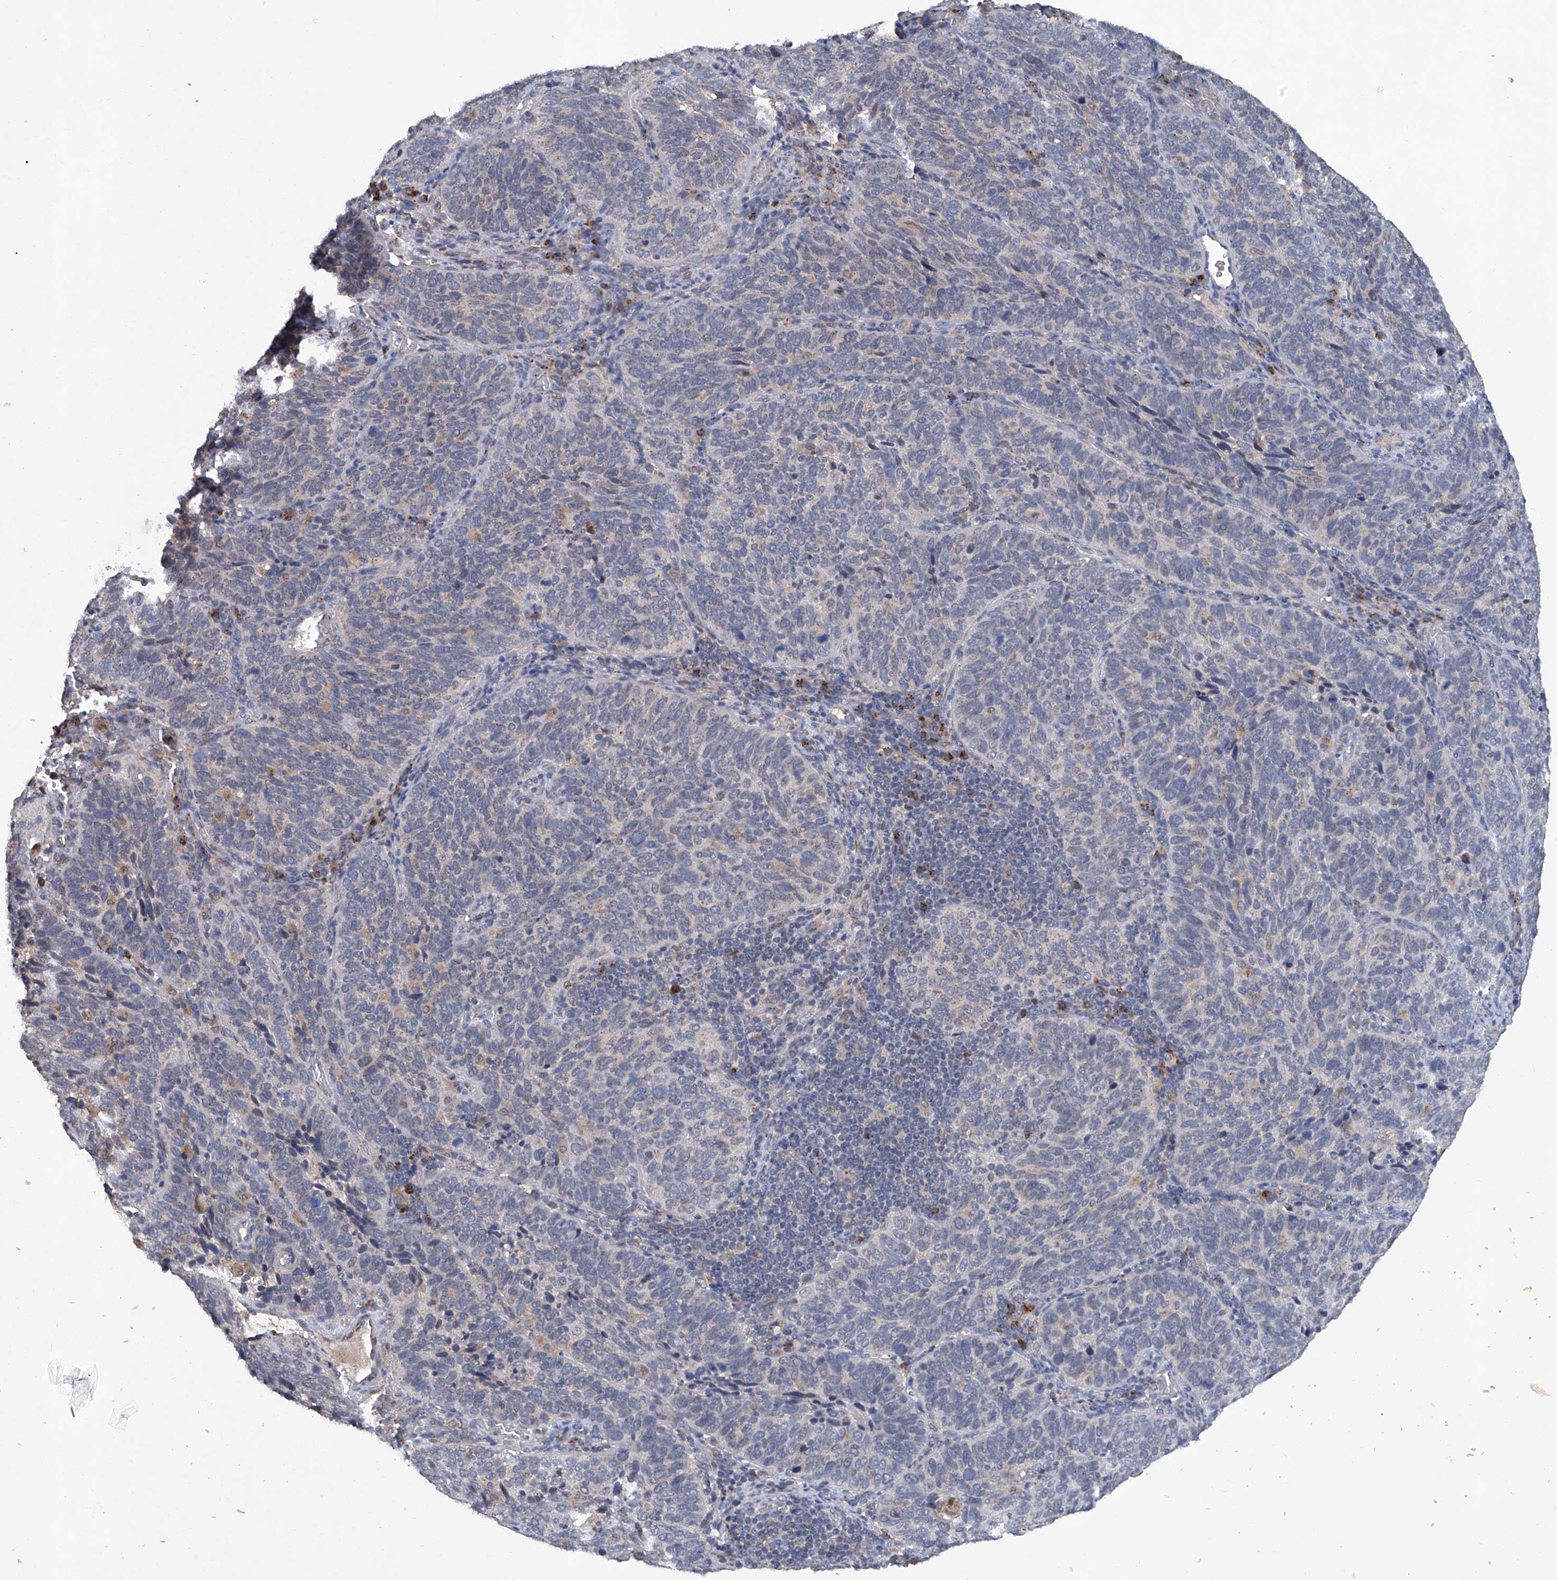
{"staining": {"intensity": "negative", "quantity": "none", "location": "none"}, "tissue": "cervical cancer", "cell_type": "Tumor cells", "image_type": "cancer", "snomed": [{"axis": "morphology", "description": "Squamous cell carcinoma, NOS"}, {"axis": "topography", "description": "Cervix"}], "caption": "There is no significant positivity in tumor cells of cervical cancer (squamous cell carcinoma).", "gene": "PCSK5", "patient": {"sex": "female", "age": 60}}